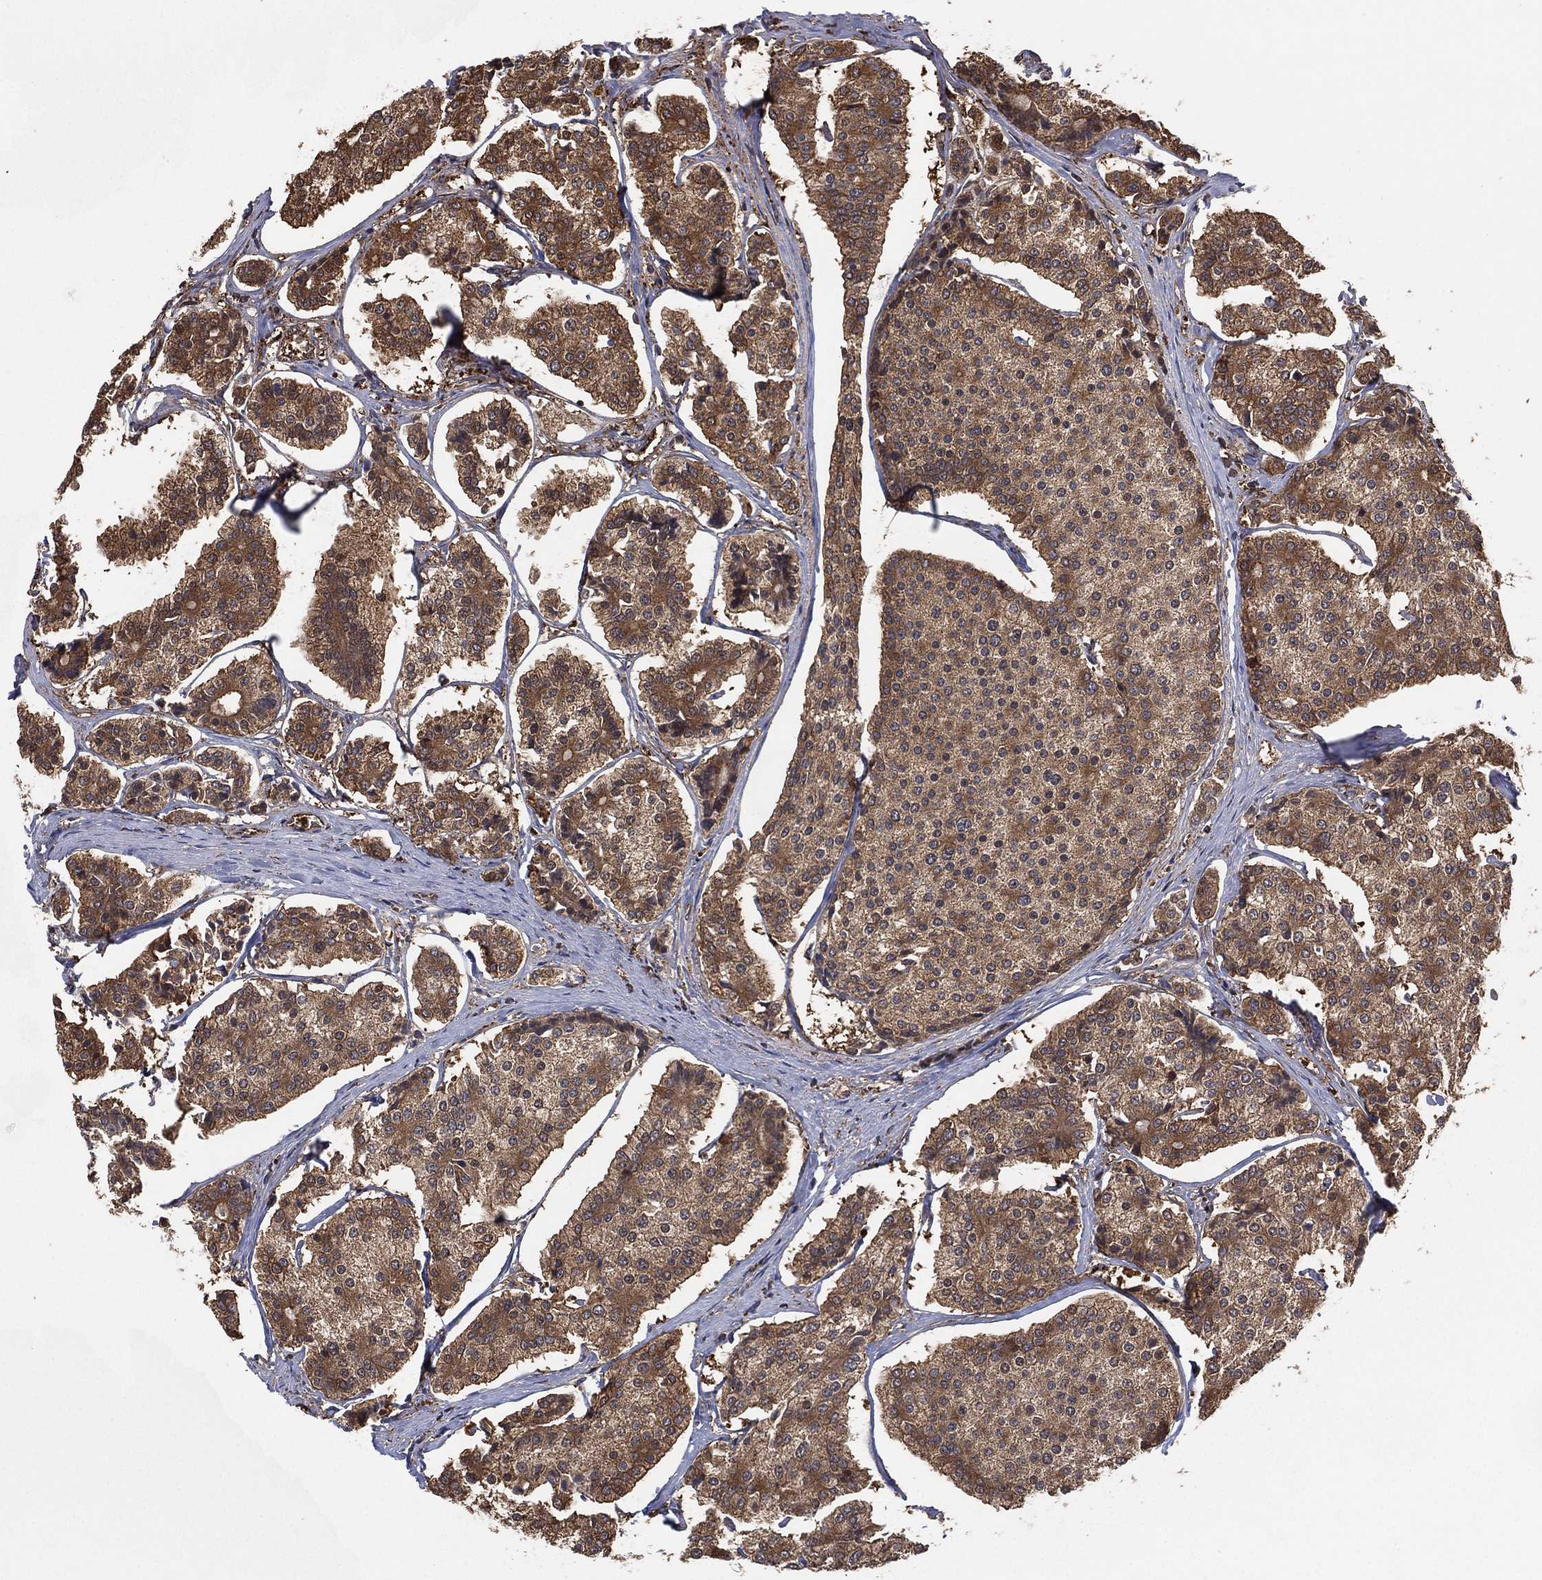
{"staining": {"intensity": "strong", "quantity": "25%-75%", "location": "cytoplasmic/membranous"}, "tissue": "carcinoid", "cell_type": "Tumor cells", "image_type": "cancer", "snomed": [{"axis": "morphology", "description": "Carcinoid, malignant, NOS"}, {"axis": "topography", "description": "Small intestine"}], "caption": "The immunohistochemical stain highlights strong cytoplasmic/membranous staining in tumor cells of carcinoid tissue.", "gene": "PSMG4", "patient": {"sex": "female", "age": 65}}